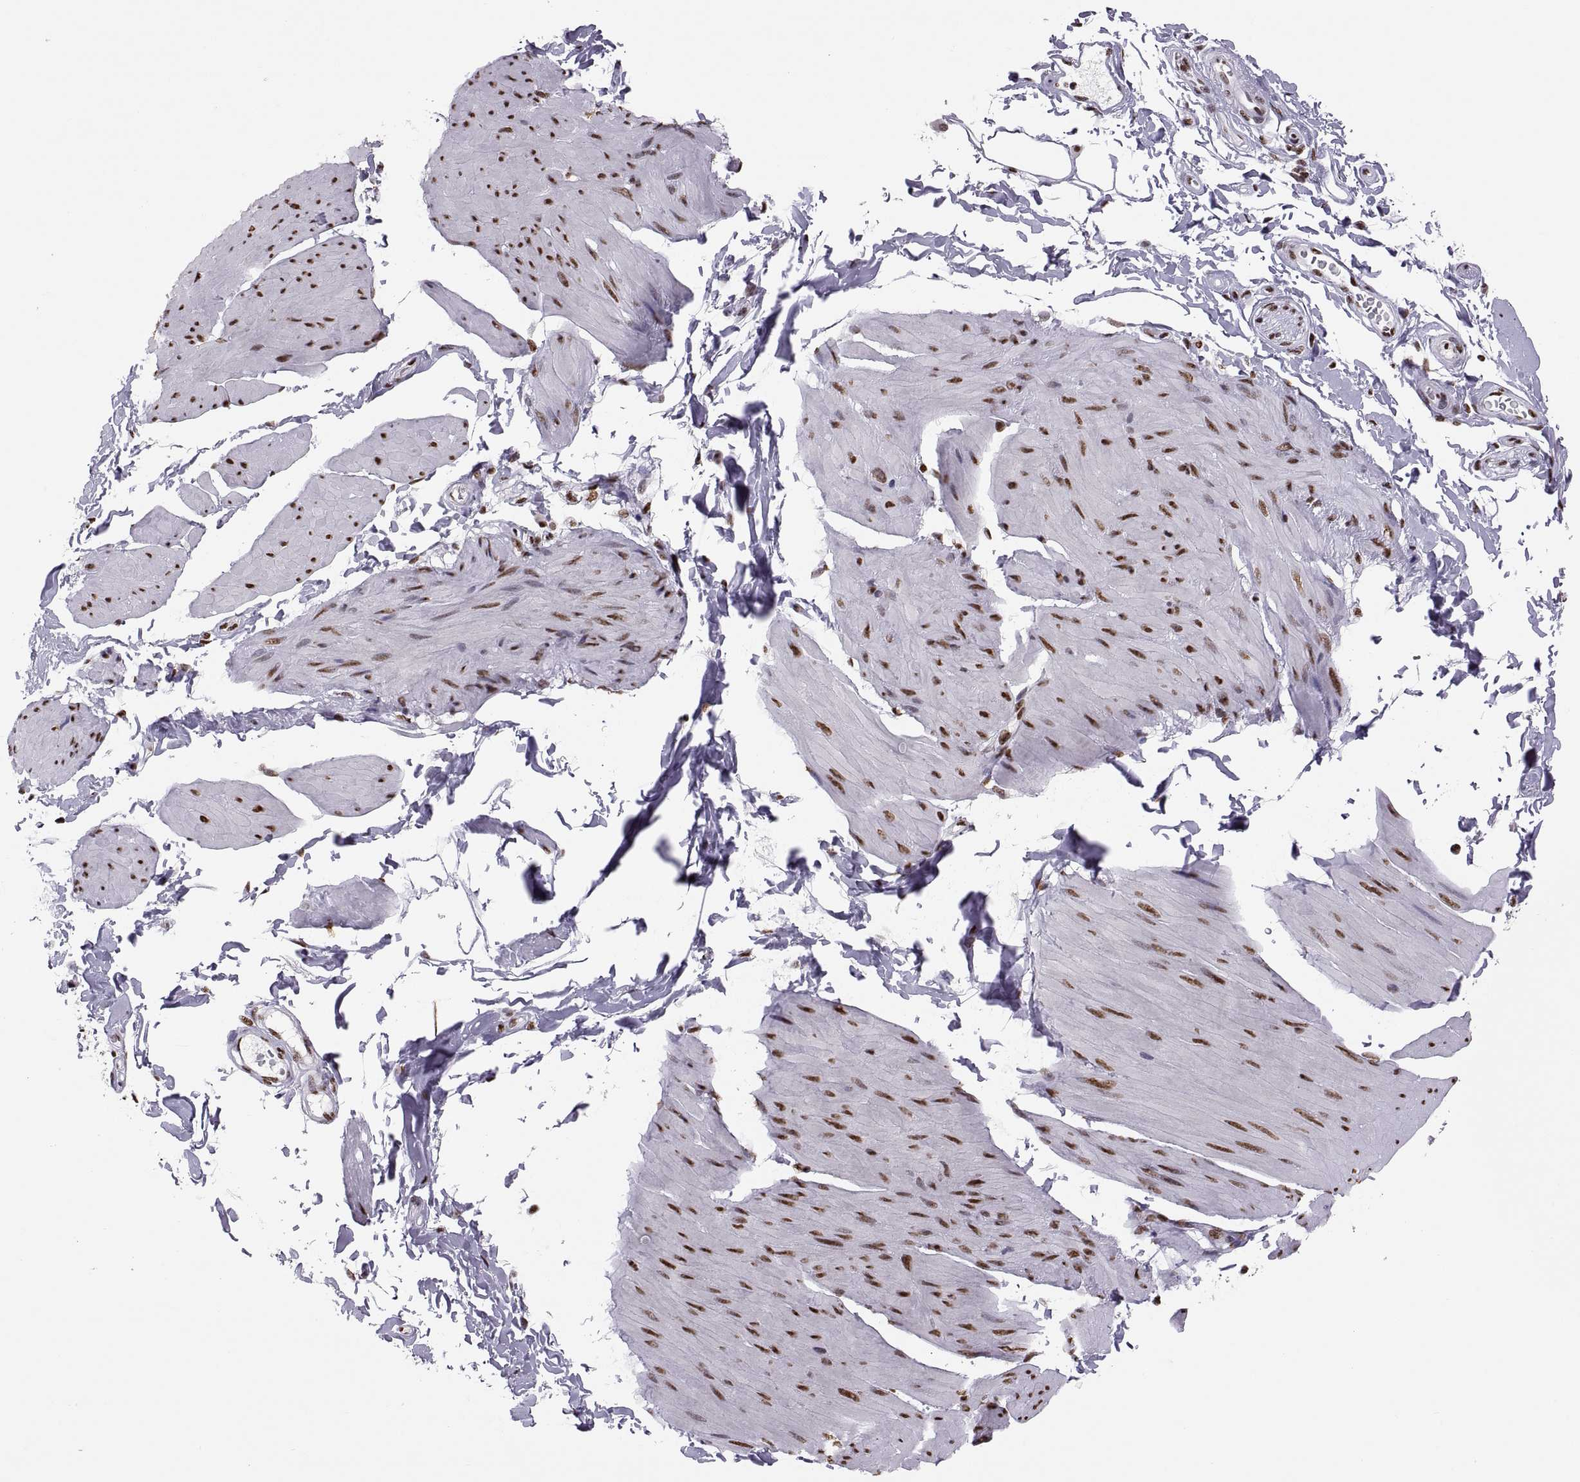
{"staining": {"intensity": "moderate", "quantity": "25%-75%", "location": "nuclear"}, "tissue": "smooth muscle", "cell_type": "Smooth muscle cells", "image_type": "normal", "snomed": [{"axis": "morphology", "description": "Normal tissue, NOS"}, {"axis": "topography", "description": "Adipose tissue"}, {"axis": "topography", "description": "Smooth muscle"}, {"axis": "topography", "description": "Peripheral nerve tissue"}], "caption": "Smooth muscle cells exhibit medium levels of moderate nuclear staining in approximately 25%-75% of cells in normal smooth muscle.", "gene": "SNAI1", "patient": {"sex": "male", "age": 83}}